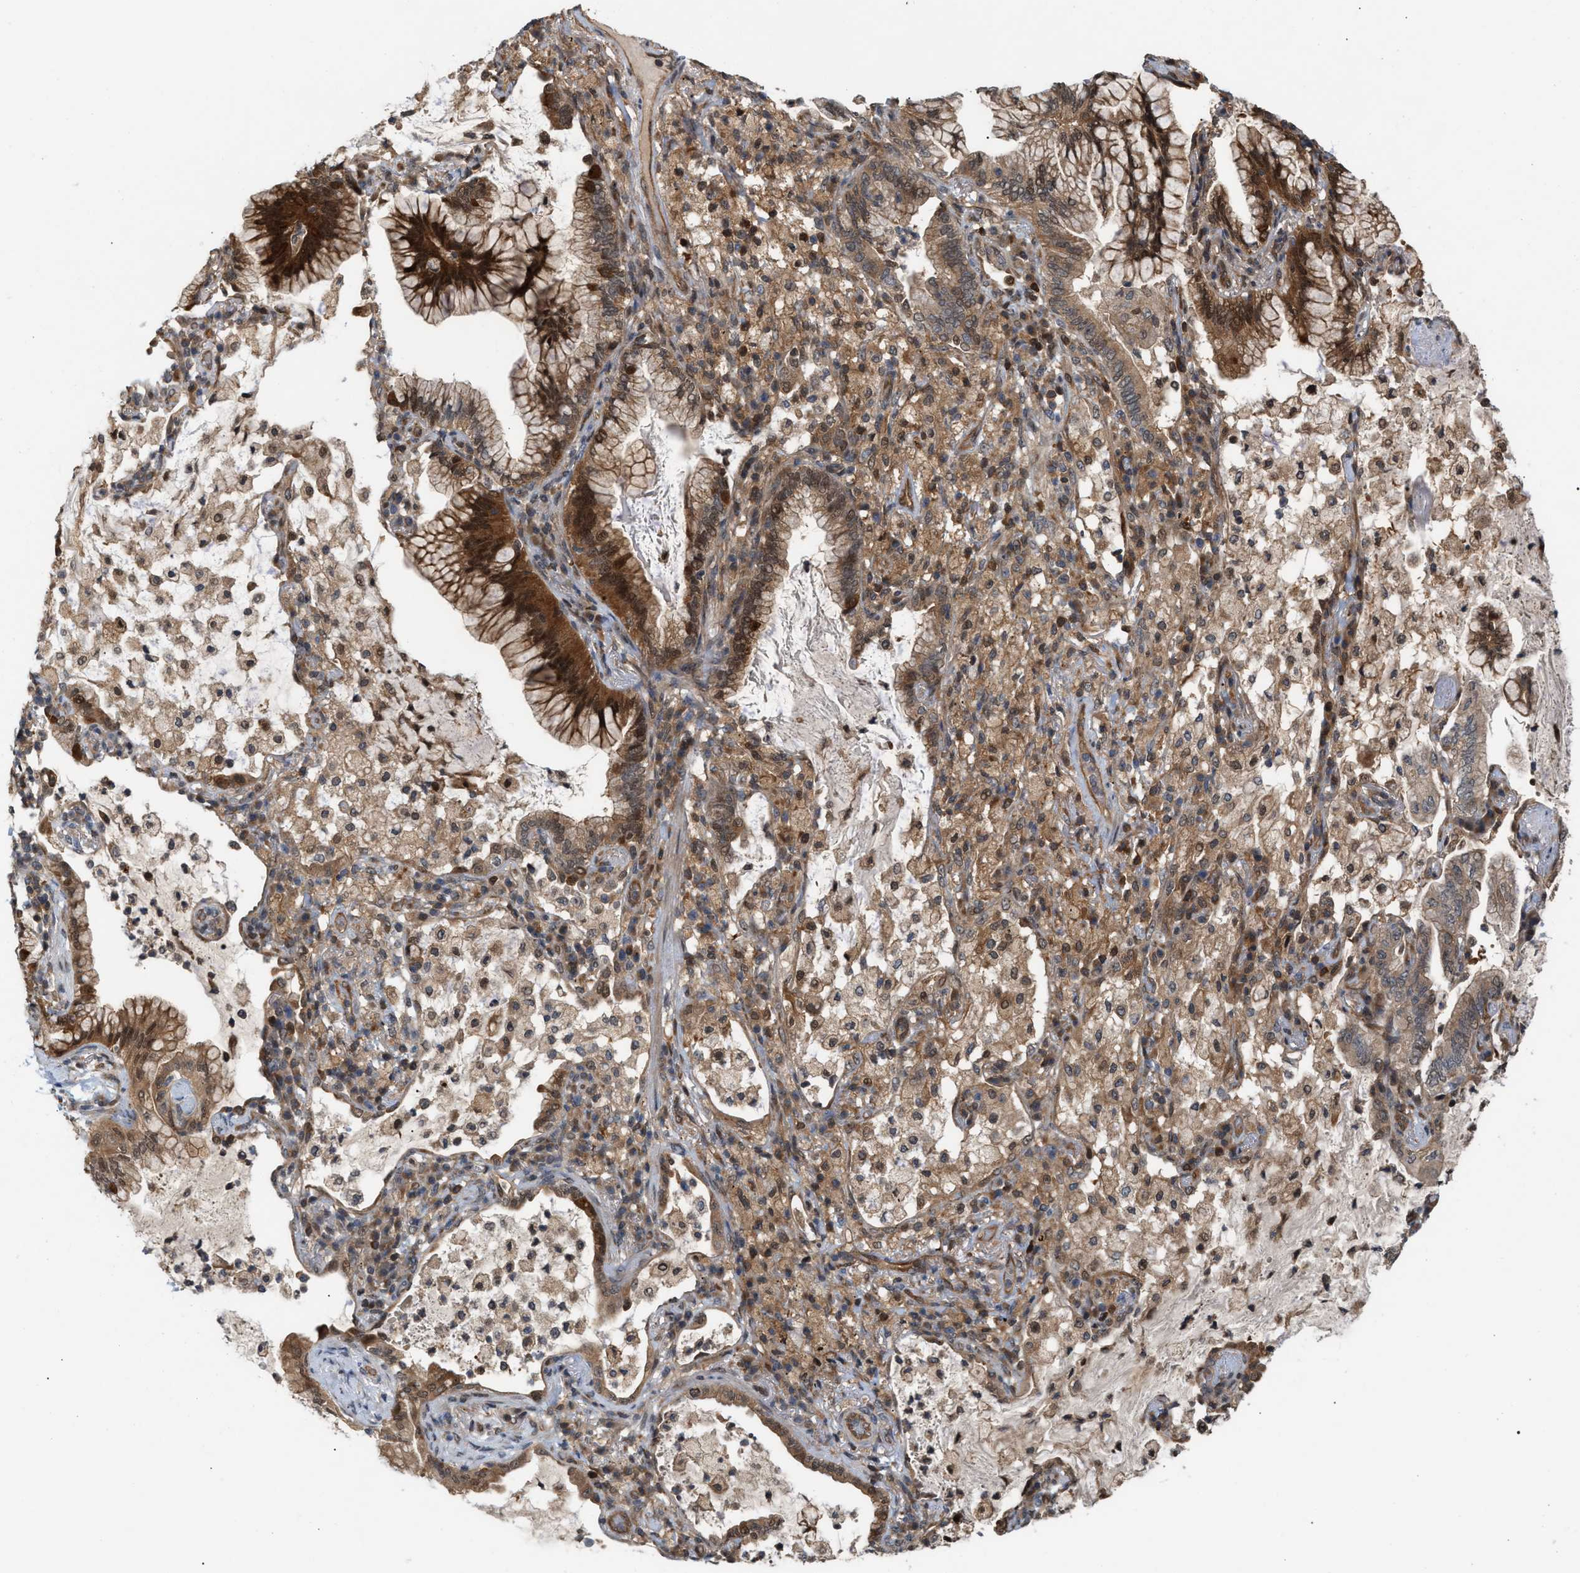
{"staining": {"intensity": "moderate", "quantity": ">75%", "location": "cytoplasmic/membranous"}, "tissue": "lung cancer", "cell_type": "Tumor cells", "image_type": "cancer", "snomed": [{"axis": "morphology", "description": "Adenocarcinoma, NOS"}, {"axis": "topography", "description": "Lung"}], "caption": "Tumor cells demonstrate medium levels of moderate cytoplasmic/membranous positivity in about >75% of cells in lung cancer (adenocarcinoma).", "gene": "GLOD4", "patient": {"sex": "female", "age": 70}}